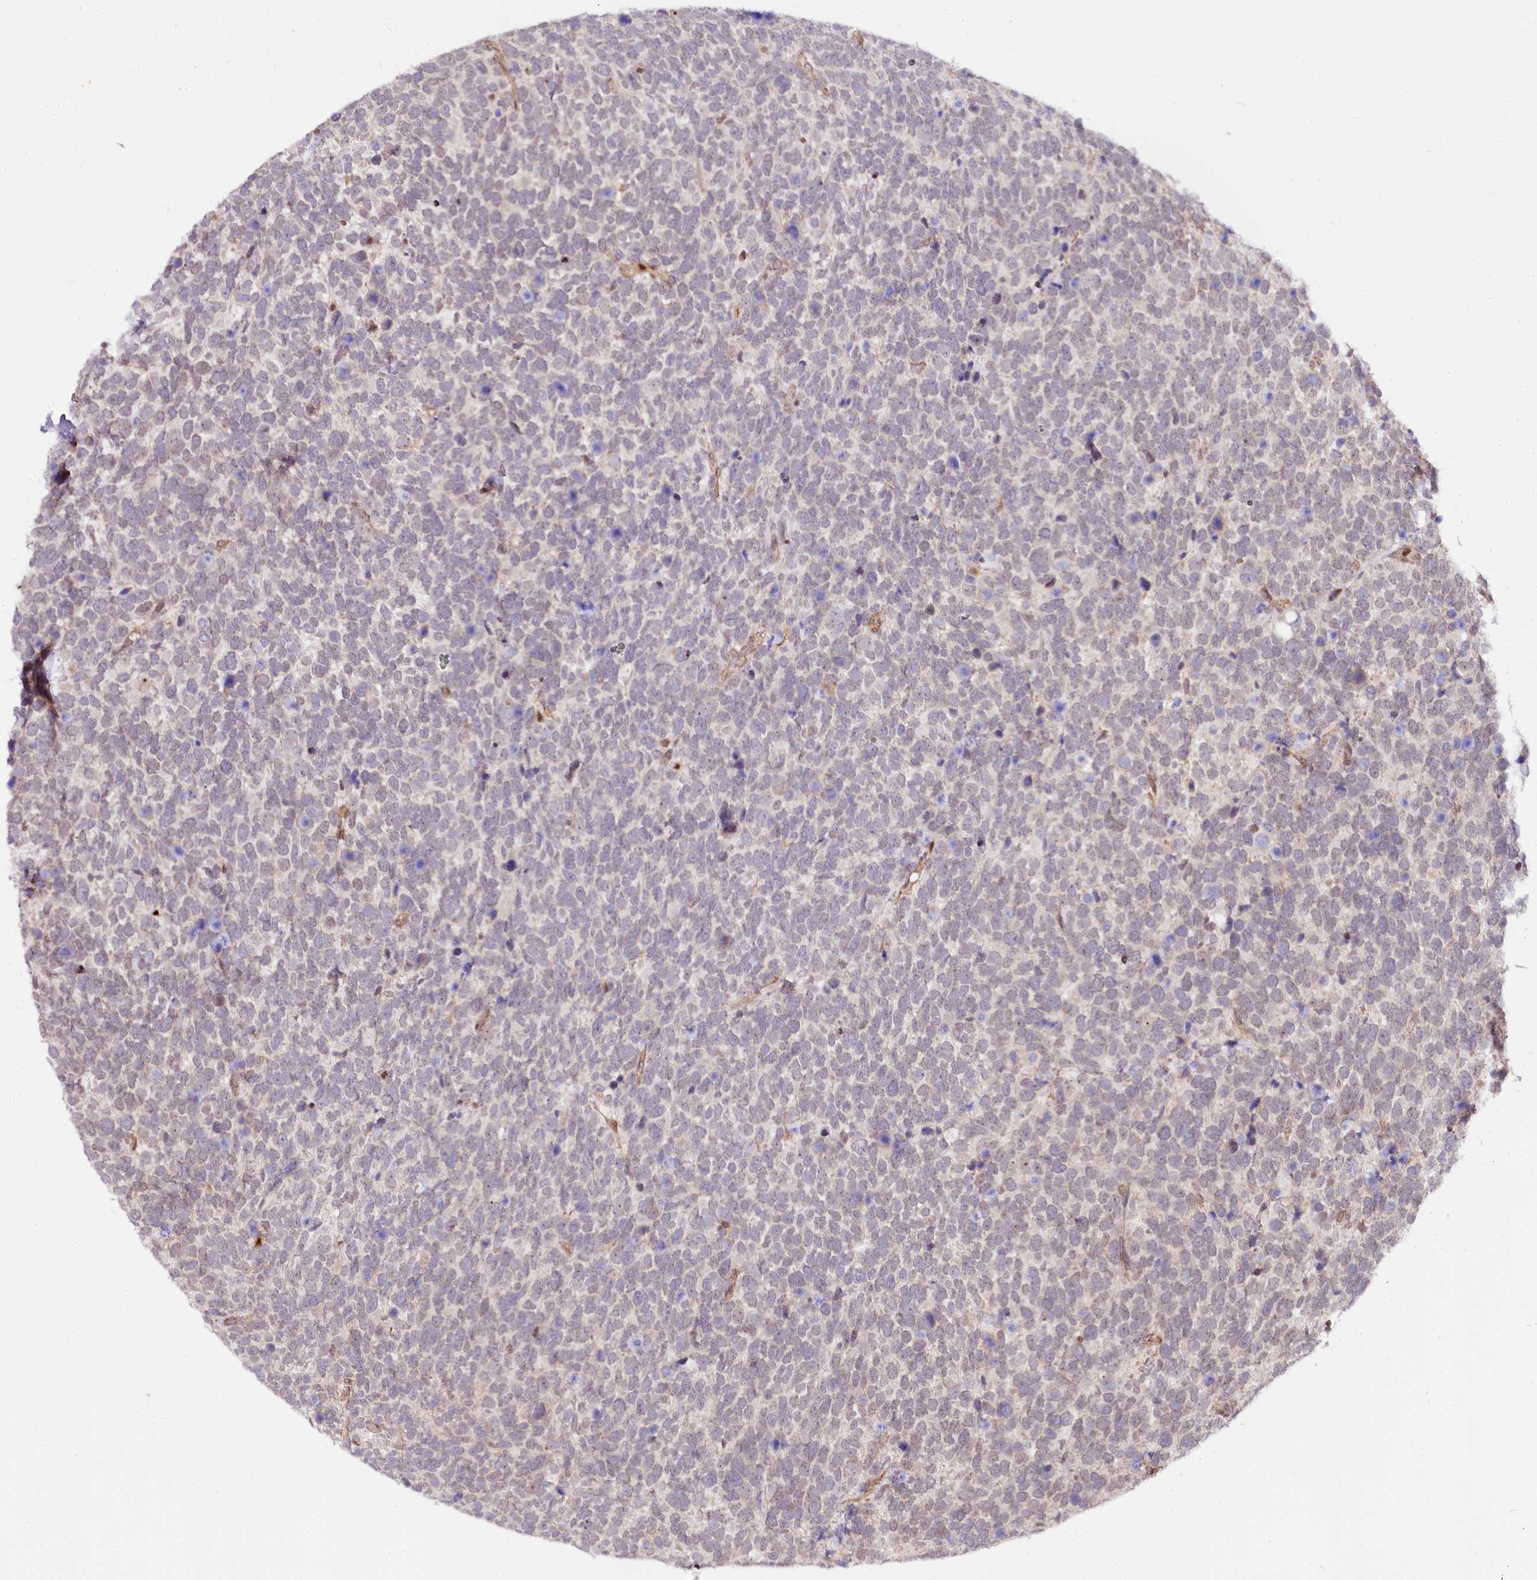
{"staining": {"intensity": "negative", "quantity": "none", "location": "none"}, "tissue": "urothelial cancer", "cell_type": "Tumor cells", "image_type": "cancer", "snomed": [{"axis": "morphology", "description": "Urothelial carcinoma, High grade"}, {"axis": "topography", "description": "Urinary bladder"}], "caption": "Immunohistochemical staining of human urothelial carcinoma (high-grade) demonstrates no significant positivity in tumor cells. (Stains: DAB immunohistochemistry with hematoxylin counter stain, Microscopy: brightfield microscopy at high magnification).", "gene": "GNL3L", "patient": {"sex": "female", "age": 82}}